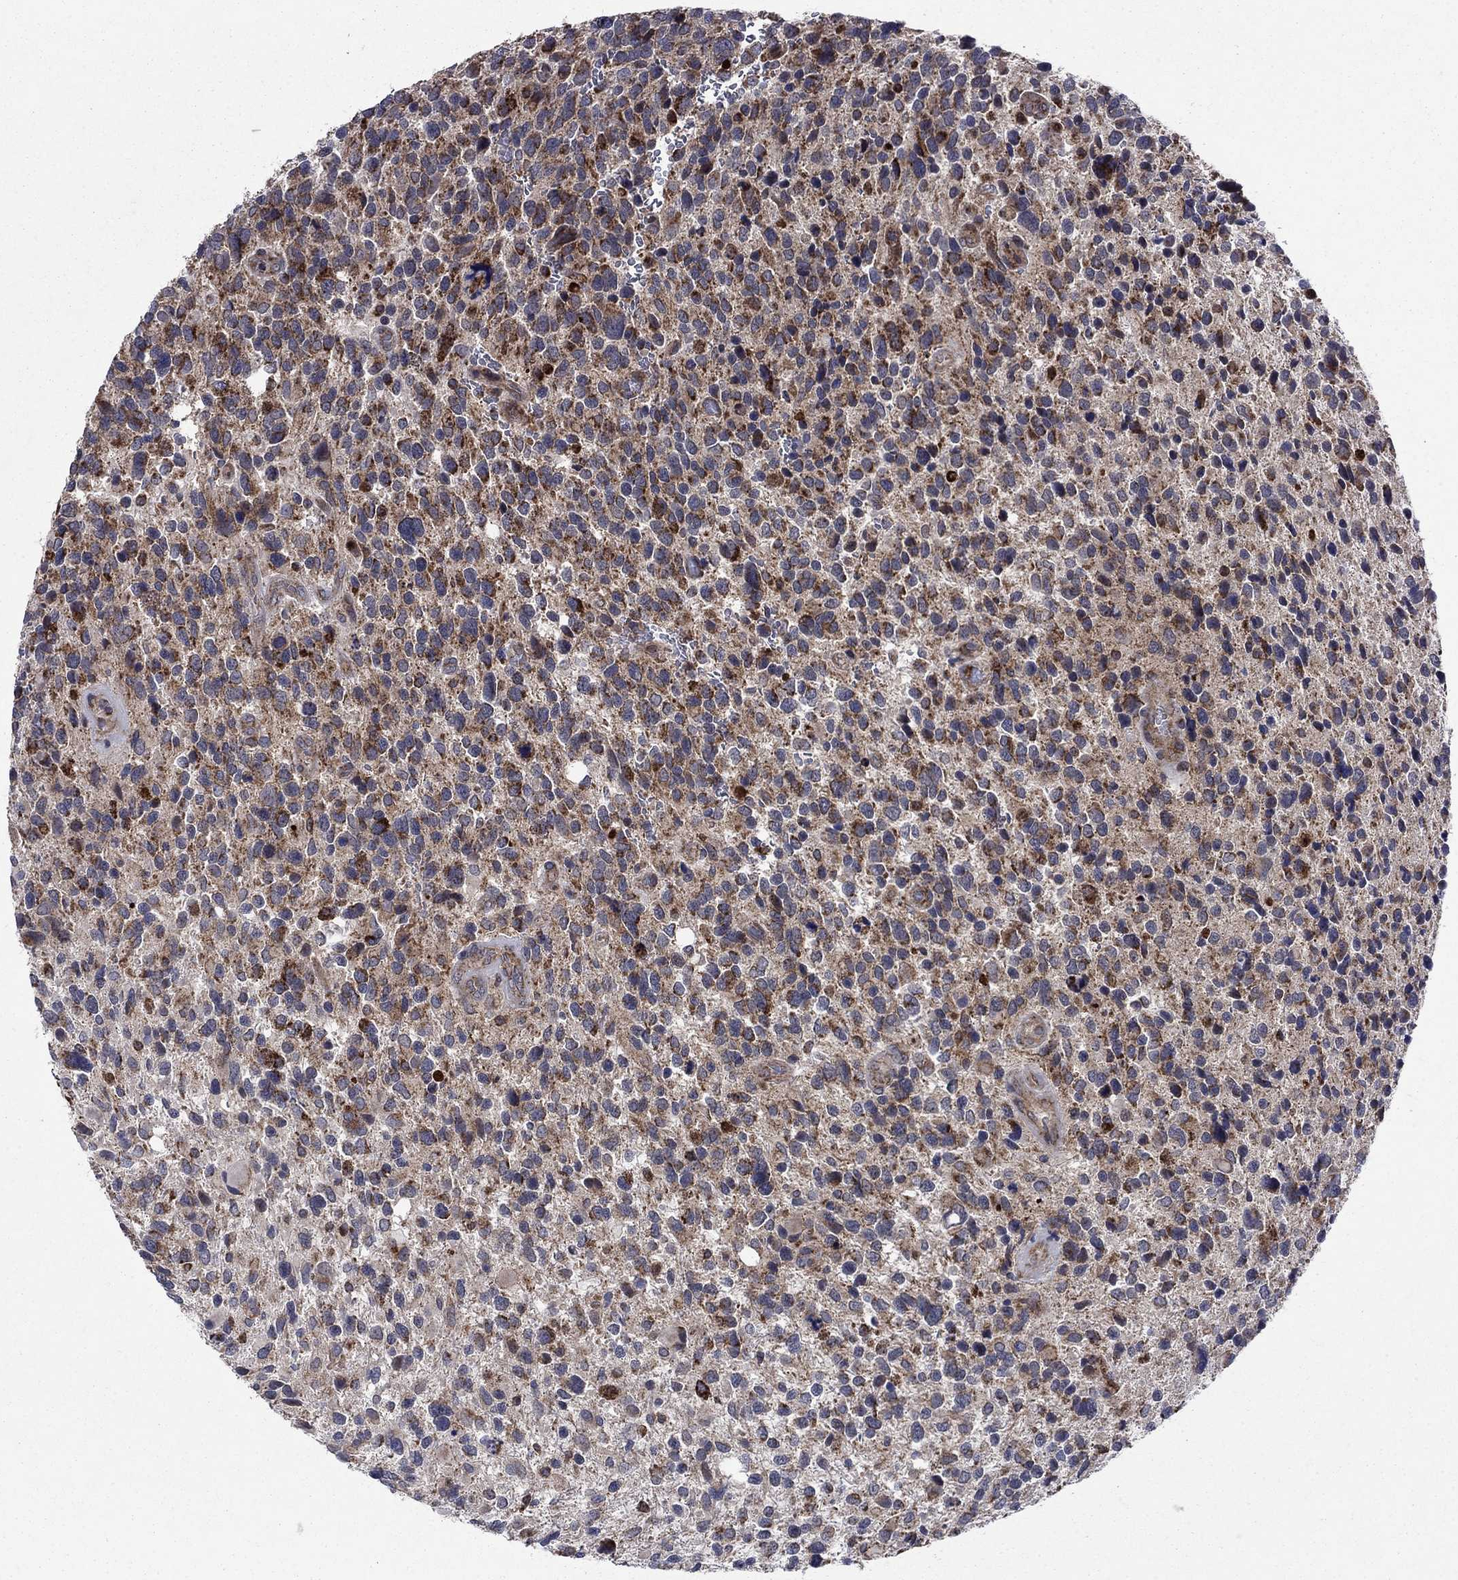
{"staining": {"intensity": "strong", "quantity": "<25%", "location": "cytoplasmic/membranous"}, "tissue": "glioma", "cell_type": "Tumor cells", "image_type": "cancer", "snomed": [{"axis": "morphology", "description": "Glioma, malignant, Low grade"}, {"axis": "topography", "description": "Brain"}], "caption": "Tumor cells display medium levels of strong cytoplasmic/membranous expression in approximately <25% of cells in human glioma.", "gene": "RNF19B", "patient": {"sex": "female", "age": 32}}